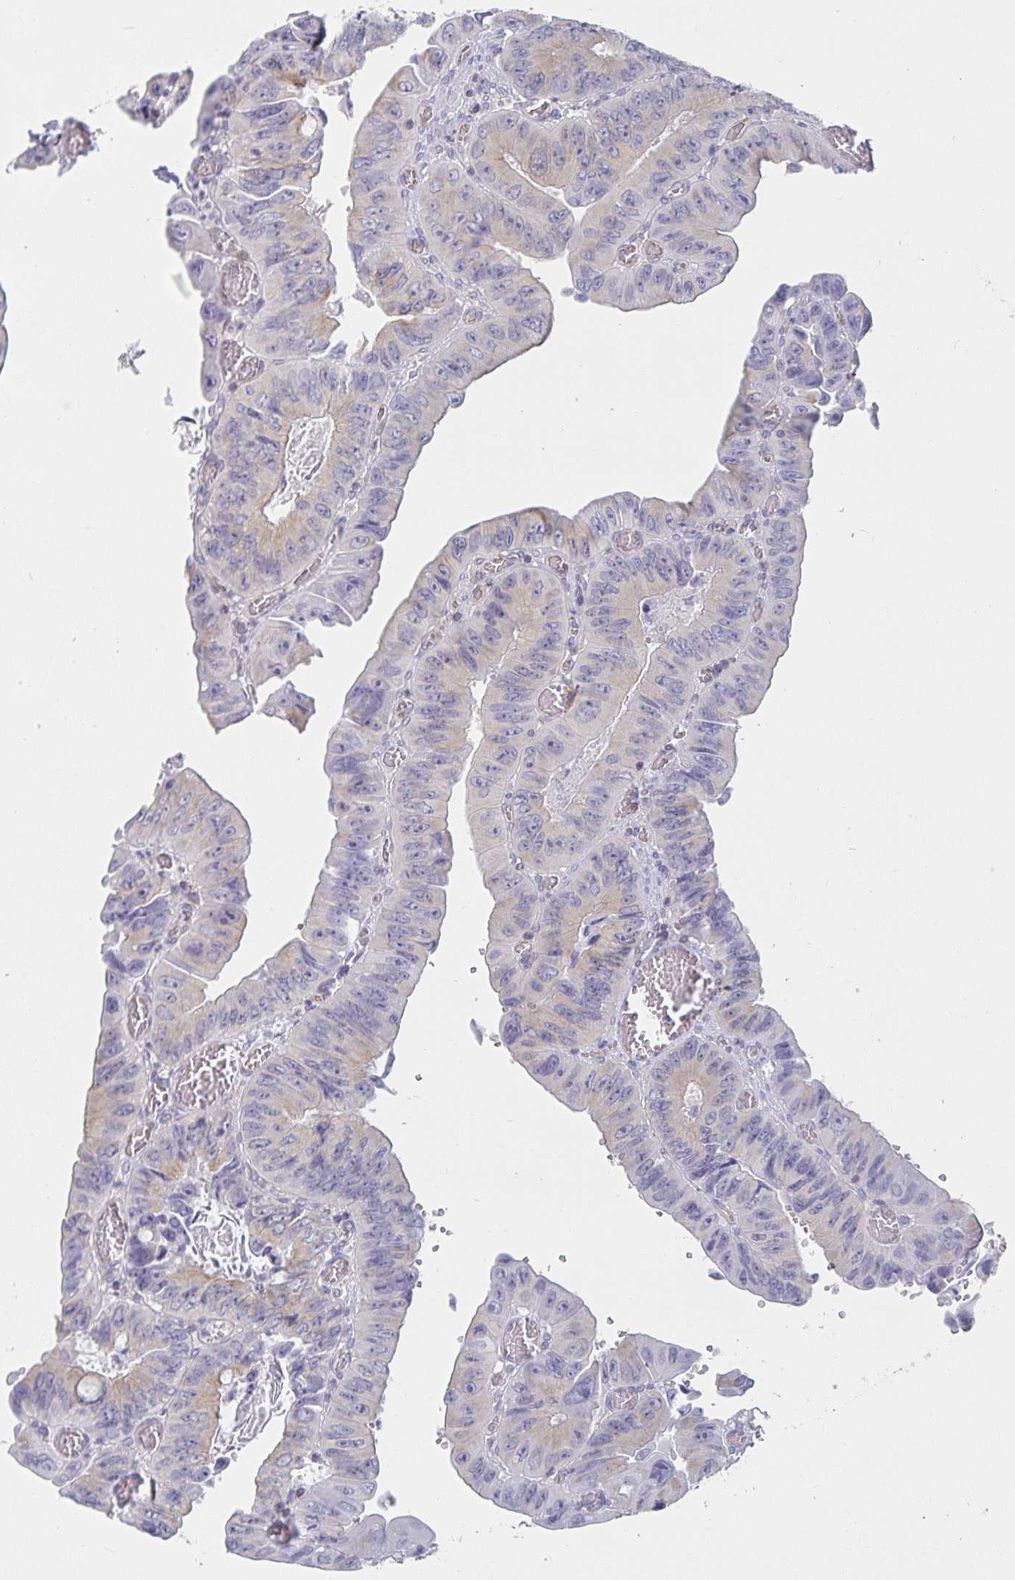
{"staining": {"intensity": "weak", "quantity": "<25%", "location": "cytoplasmic/membranous"}, "tissue": "colorectal cancer", "cell_type": "Tumor cells", "image_type": "cancer", "snomed": [{"axis": "morphology", "description": "Adenocarcinoma, NOS"}, {"axis": "topography", "description": "Colon"}], "caption": "IHC image of human adenocarcinoma (colorectal) stained for a protein (brown), which demonstrates no staining in tumor cells.", "gene": "SFTPA1", "patient": {"sex": "female", "age": 84}}